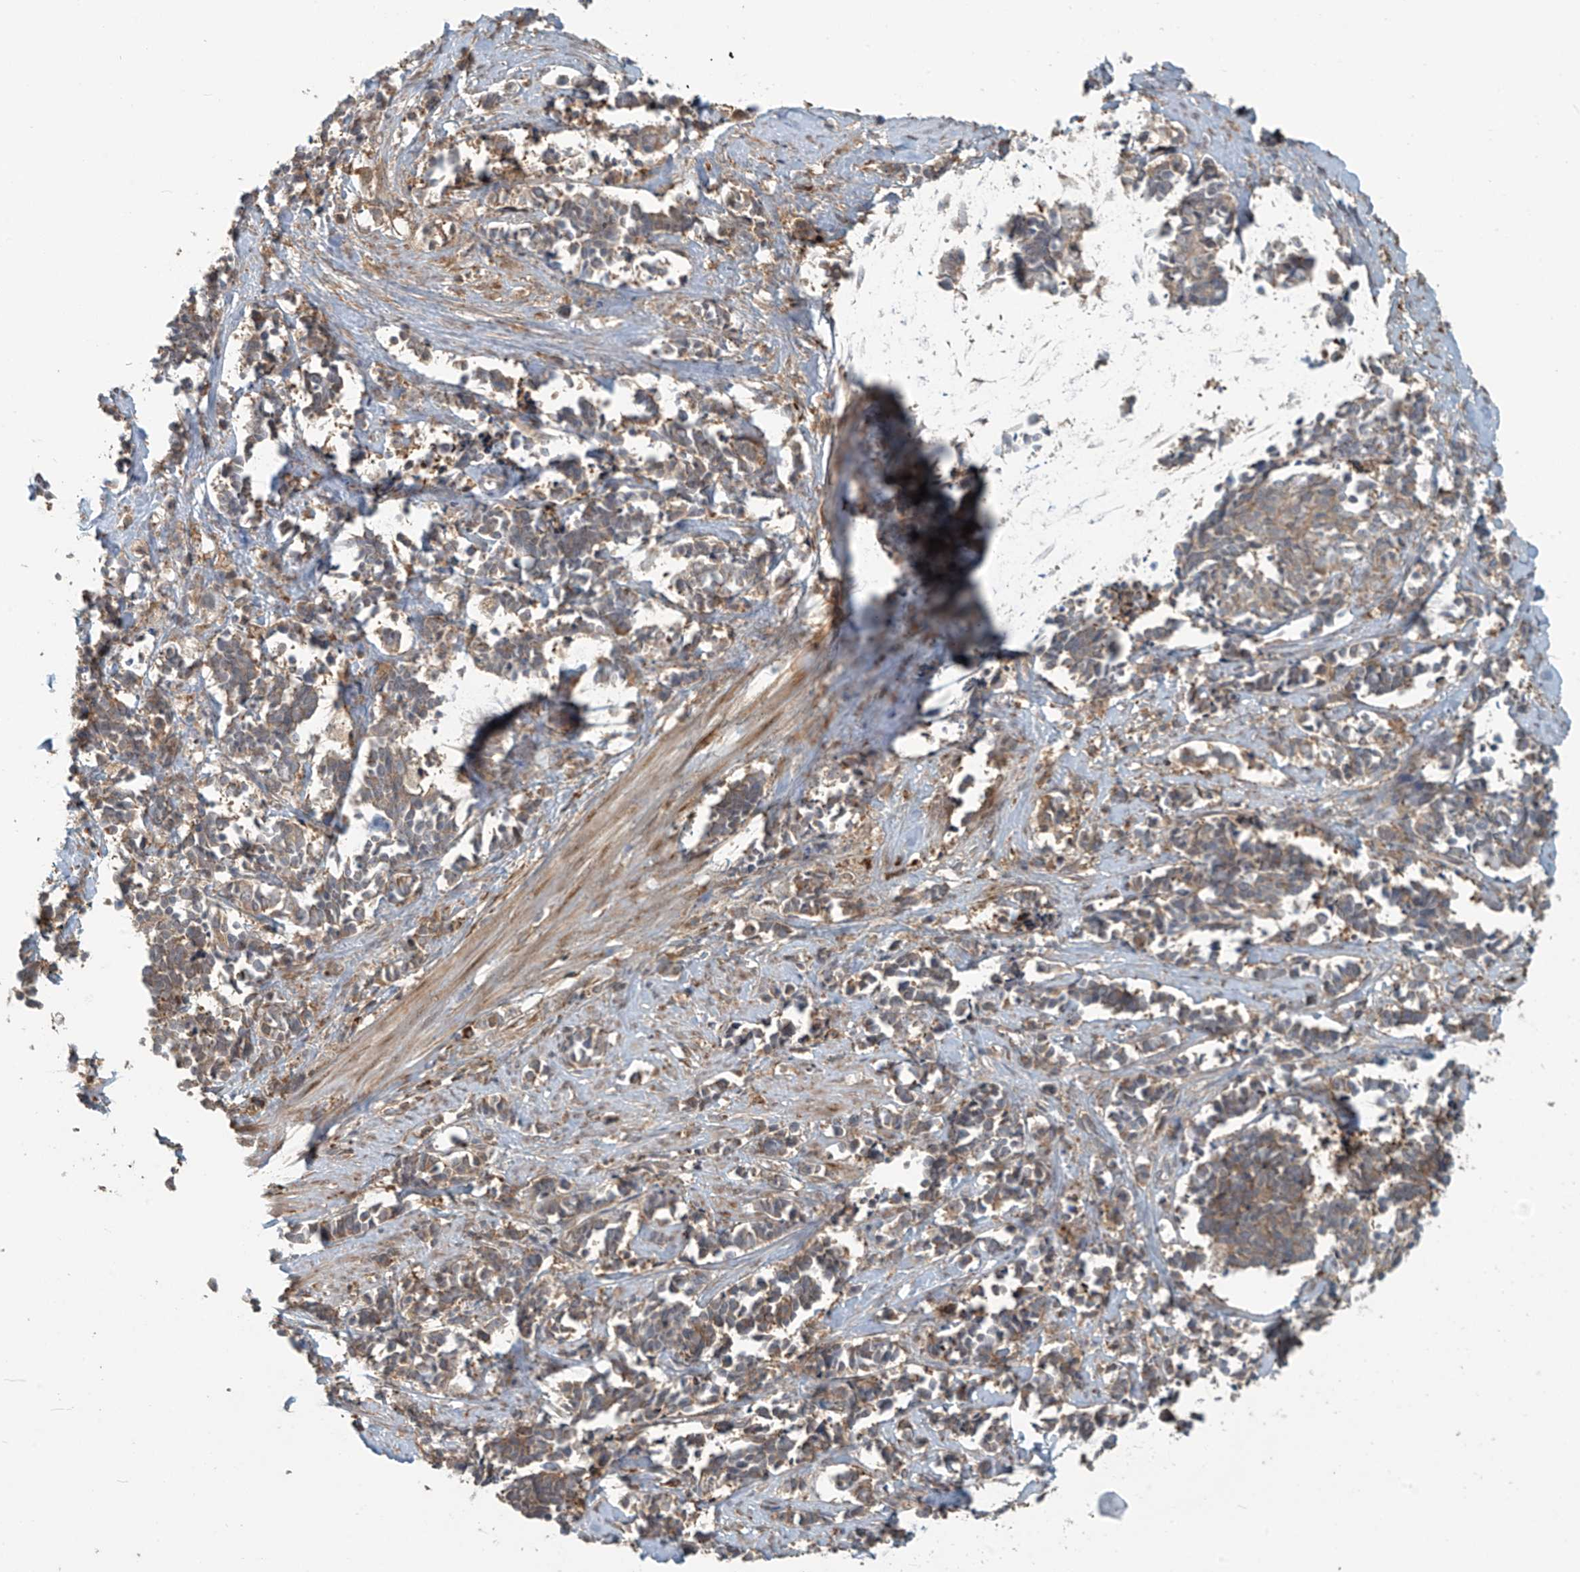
{"staining": {"intensity": "moderate", "quantity": ">75%", "location": "cytoplasmic/membranous"}, "tissue": "cervical cancer", "cell_type": "Tumor cells", "image_type": "cancer", "snomed": [{"axis": "morphology", "description": "Normal tissue, NOS"}, {"axis": "morphology", "description": "Squamous cell carcinoma, NOS"}, {"axis": "topography", "description": "Cervix"}], "caption": "A medium amount of moderate cytoplasmic/membranous expression is identified in about >75% of tumor cells in squamous cell carcinoma (cervical) tissue.", "gene": "KATNIP", "patient": {"sex": "female", "age": 35}}